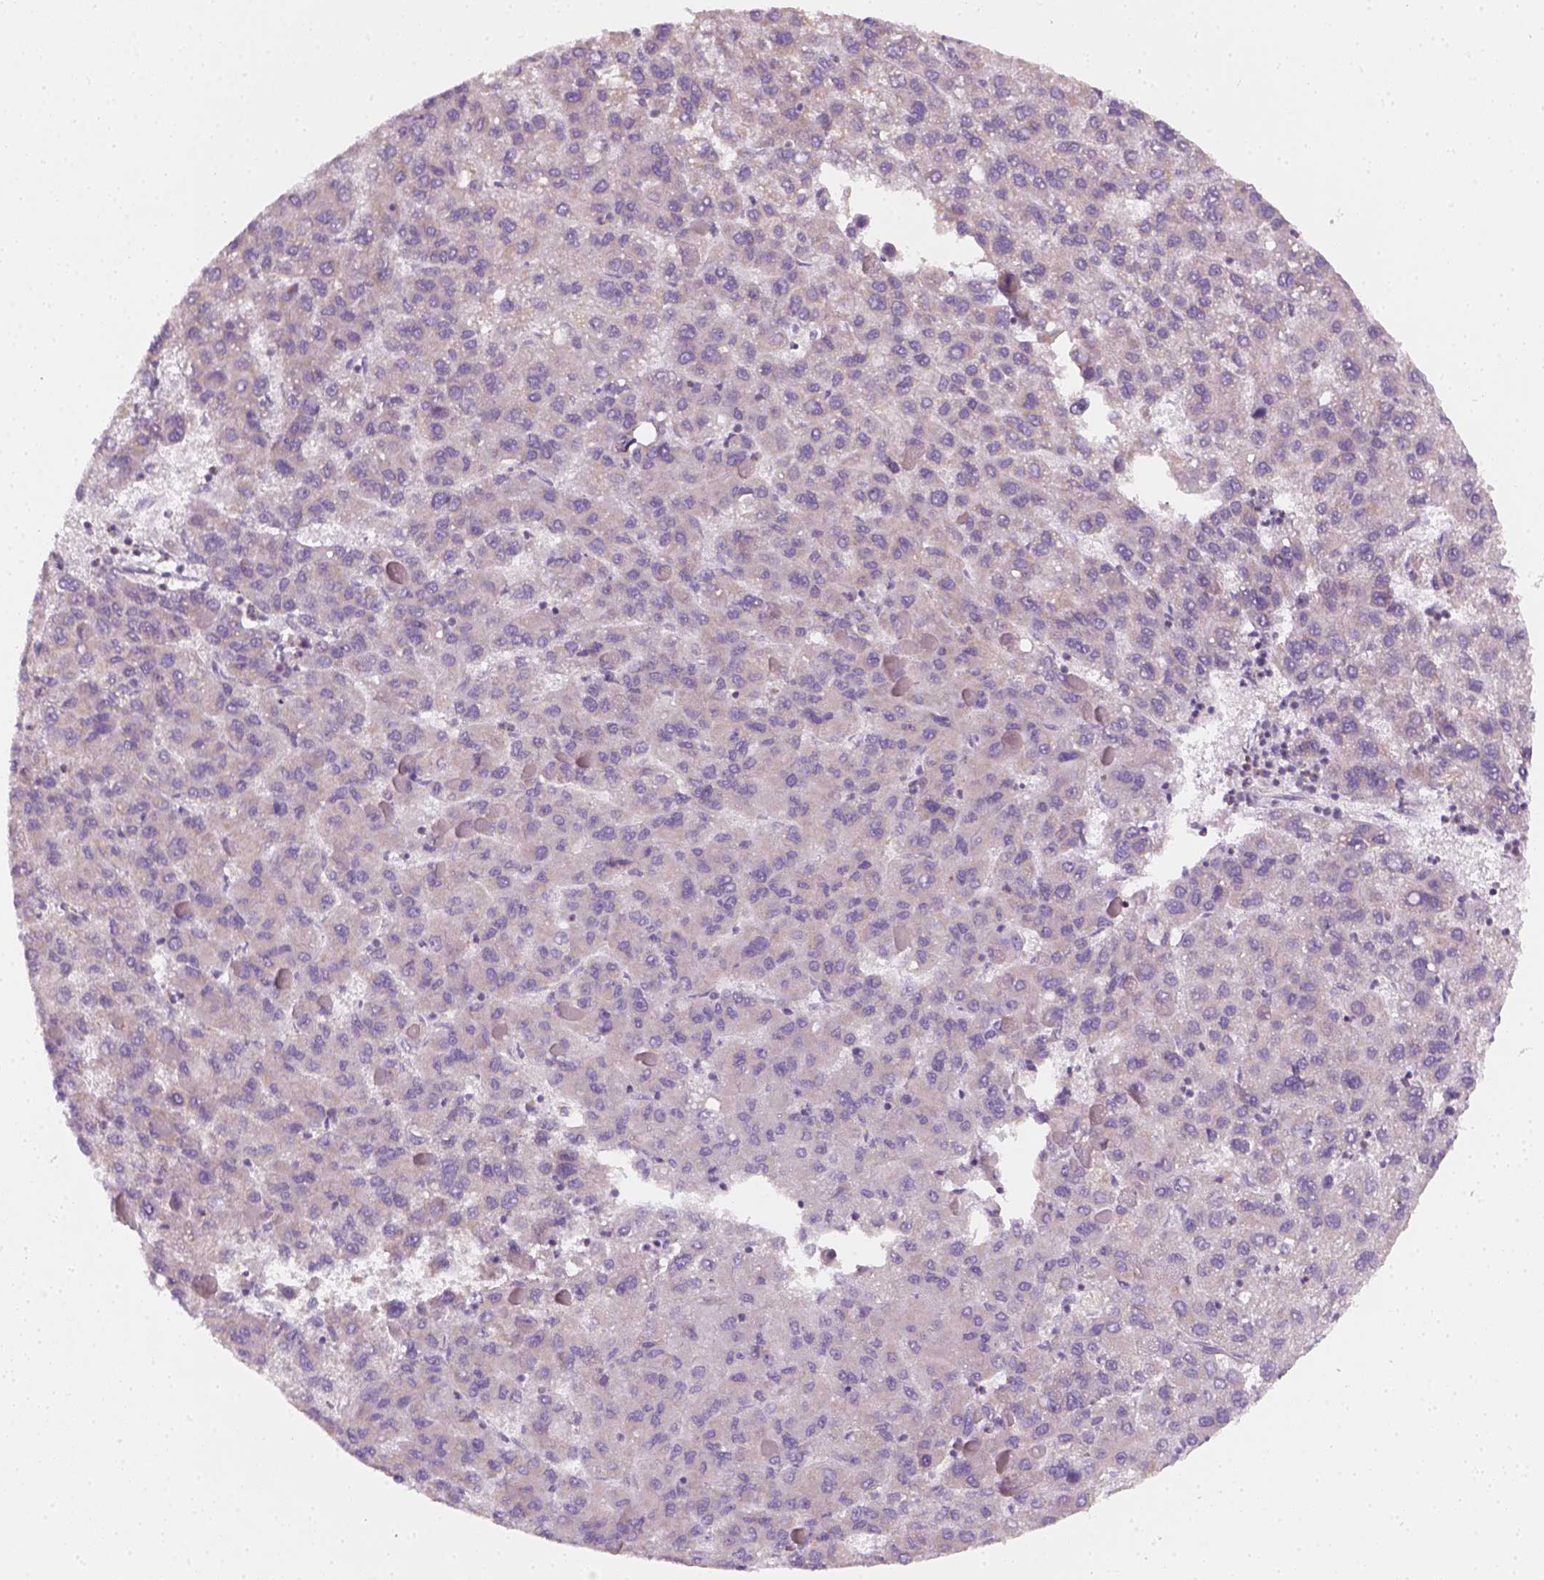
{"staining": {"intensity": "negative", "quantity": "none", "location": "none"}, "tissue": "liver cancer", "cell_type": "Tumor cells", "image_type": "cancer", "snomed": [{"axis": "morphology", "description": "Carcinoma, Hepatocellular, NOS"}, {"axis": "topography", "description": "Liver"}], "caption": "IHC image of neoplastic tissue: human liver hepatocellular carcinoma stained with DAB displays no significant protein expression in tumor cells.", "gene": "AWAT2", "patient": {"sex": "female", "age": 82}}